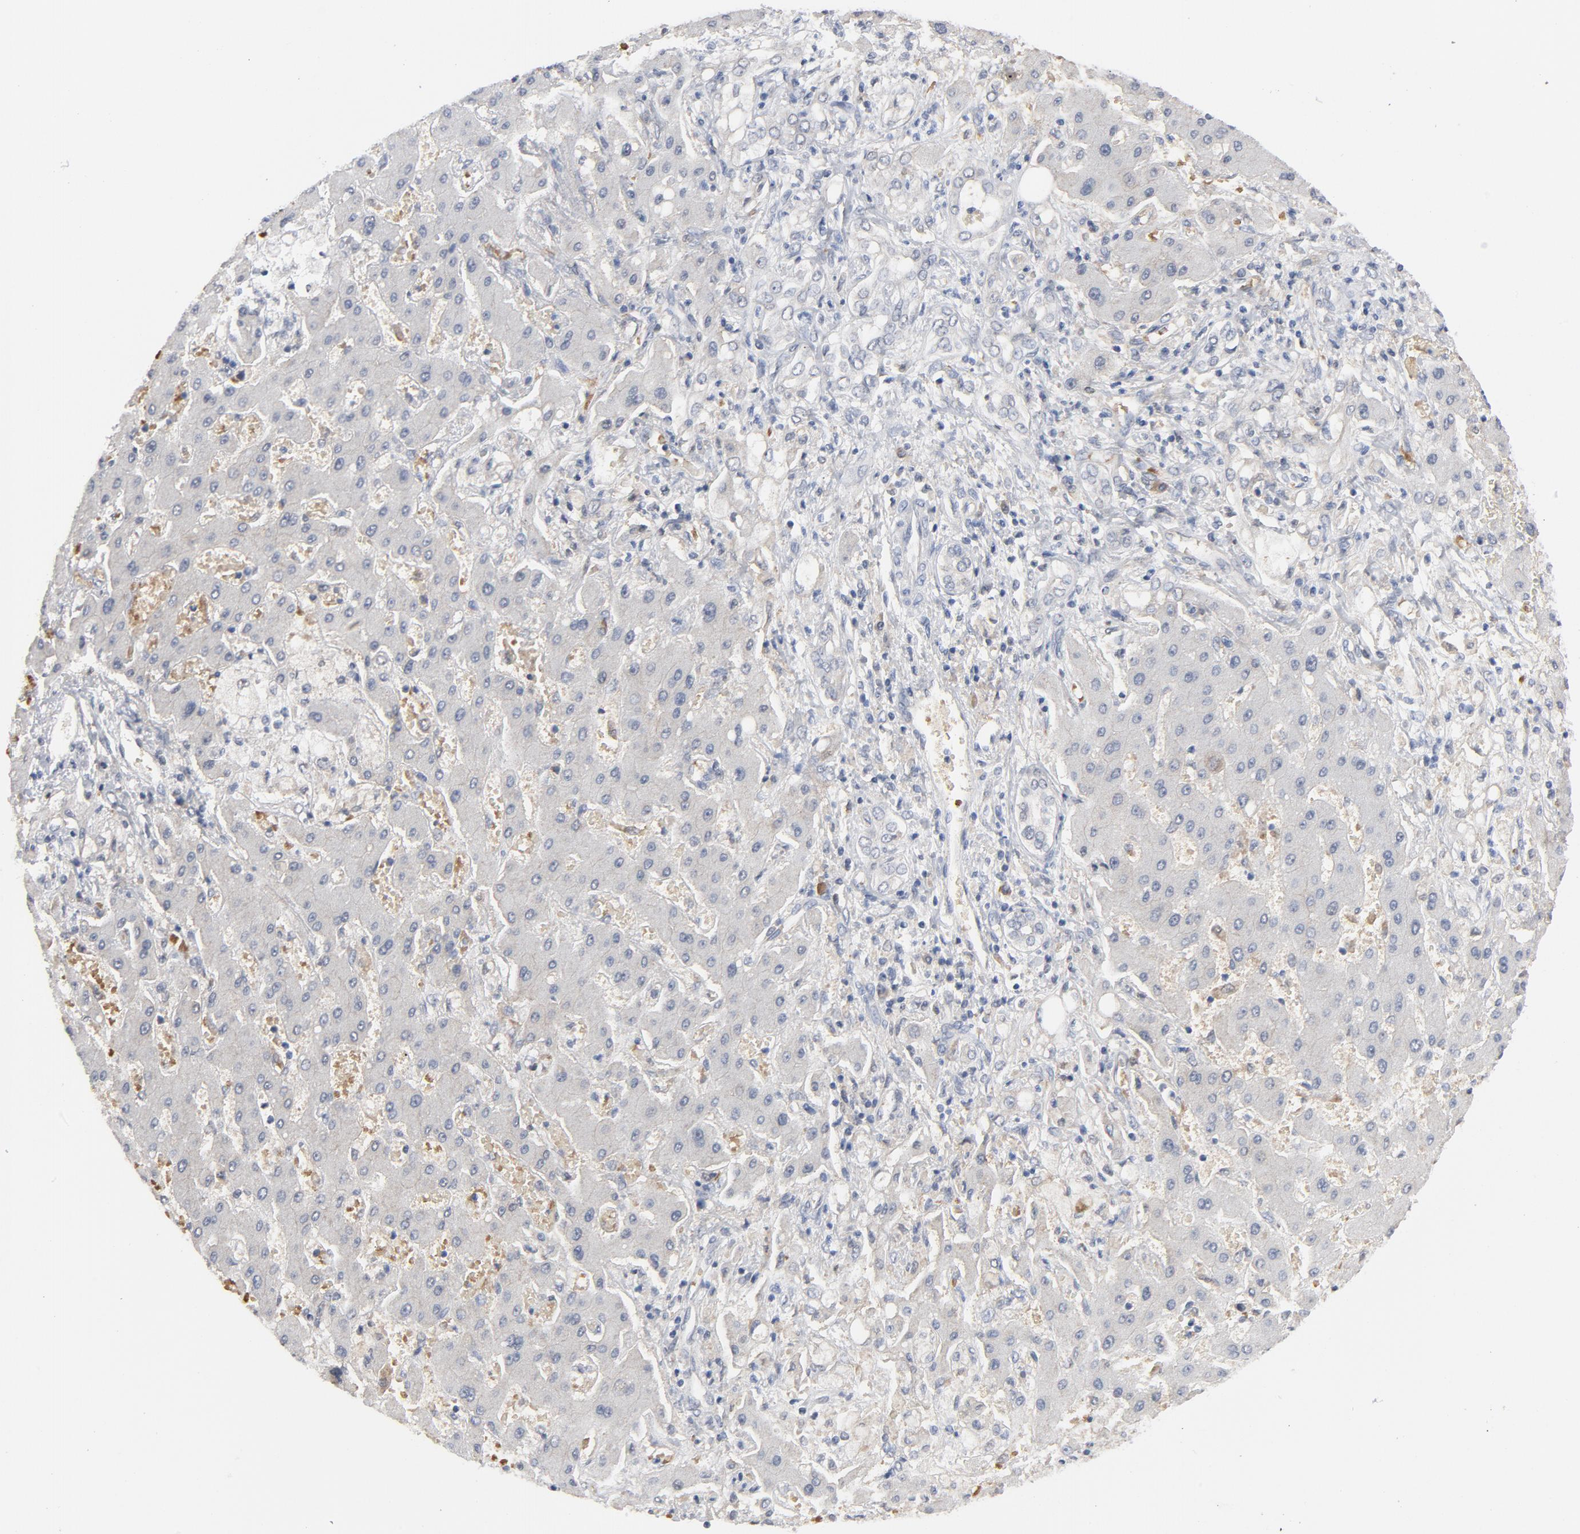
{"staining": {"intensity": "negative", "quantity": "none", "location": "none"}, "tissue": "liver cancer", "cell_type": "Tumor cells", "image_type": "cancer", "snomed": [{"axis": "morphology", "description": "Cholangiocarcinoma"}, {"axis": "topography", "description": "Liver"}], "caption": "Immunohistochemistry of cholangiocarcinoma (liver) displays no expression in tumor cells.", "gene": "PRDX1", "patient": {"sex": "male", "age": 50}}